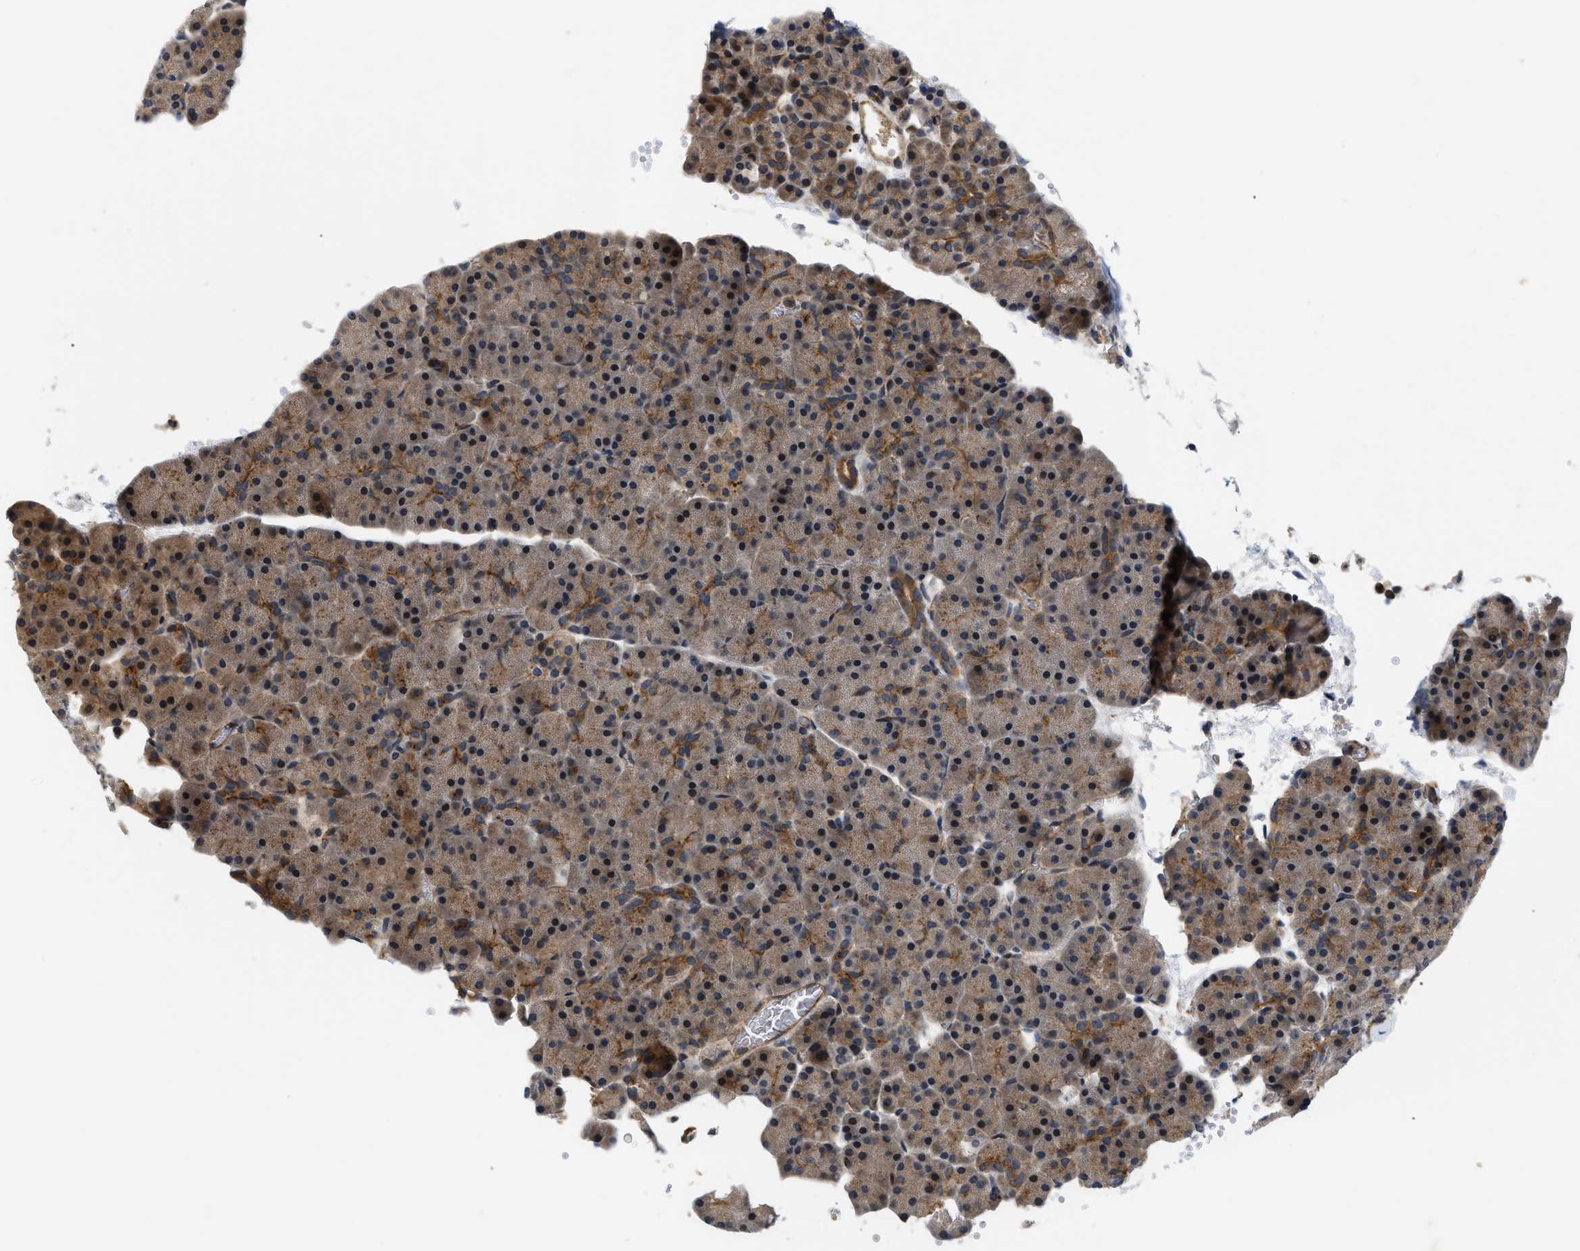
{"staining": {"intensity": "moderate", "quantity": "25%-75%", "location": "cytoplasmic/membranous"}, "tissue": "pancreas", "cell_type": "Exocrine glandular cells", "image_type": "normal", "snomed": [{"axis": "morphology", "description": "Normal tissue, NOS"}, {"axis": "topography", "description": "Pancreas"}], "caption": "This is a histology image of immunohistochemistry staining of normal pancreas, which shows moderate expression in the cytoplasmic/membranous of exocrine glandular cells.", "gene": "HMGCR", "patient": {"sex": "female", "age": 35}}